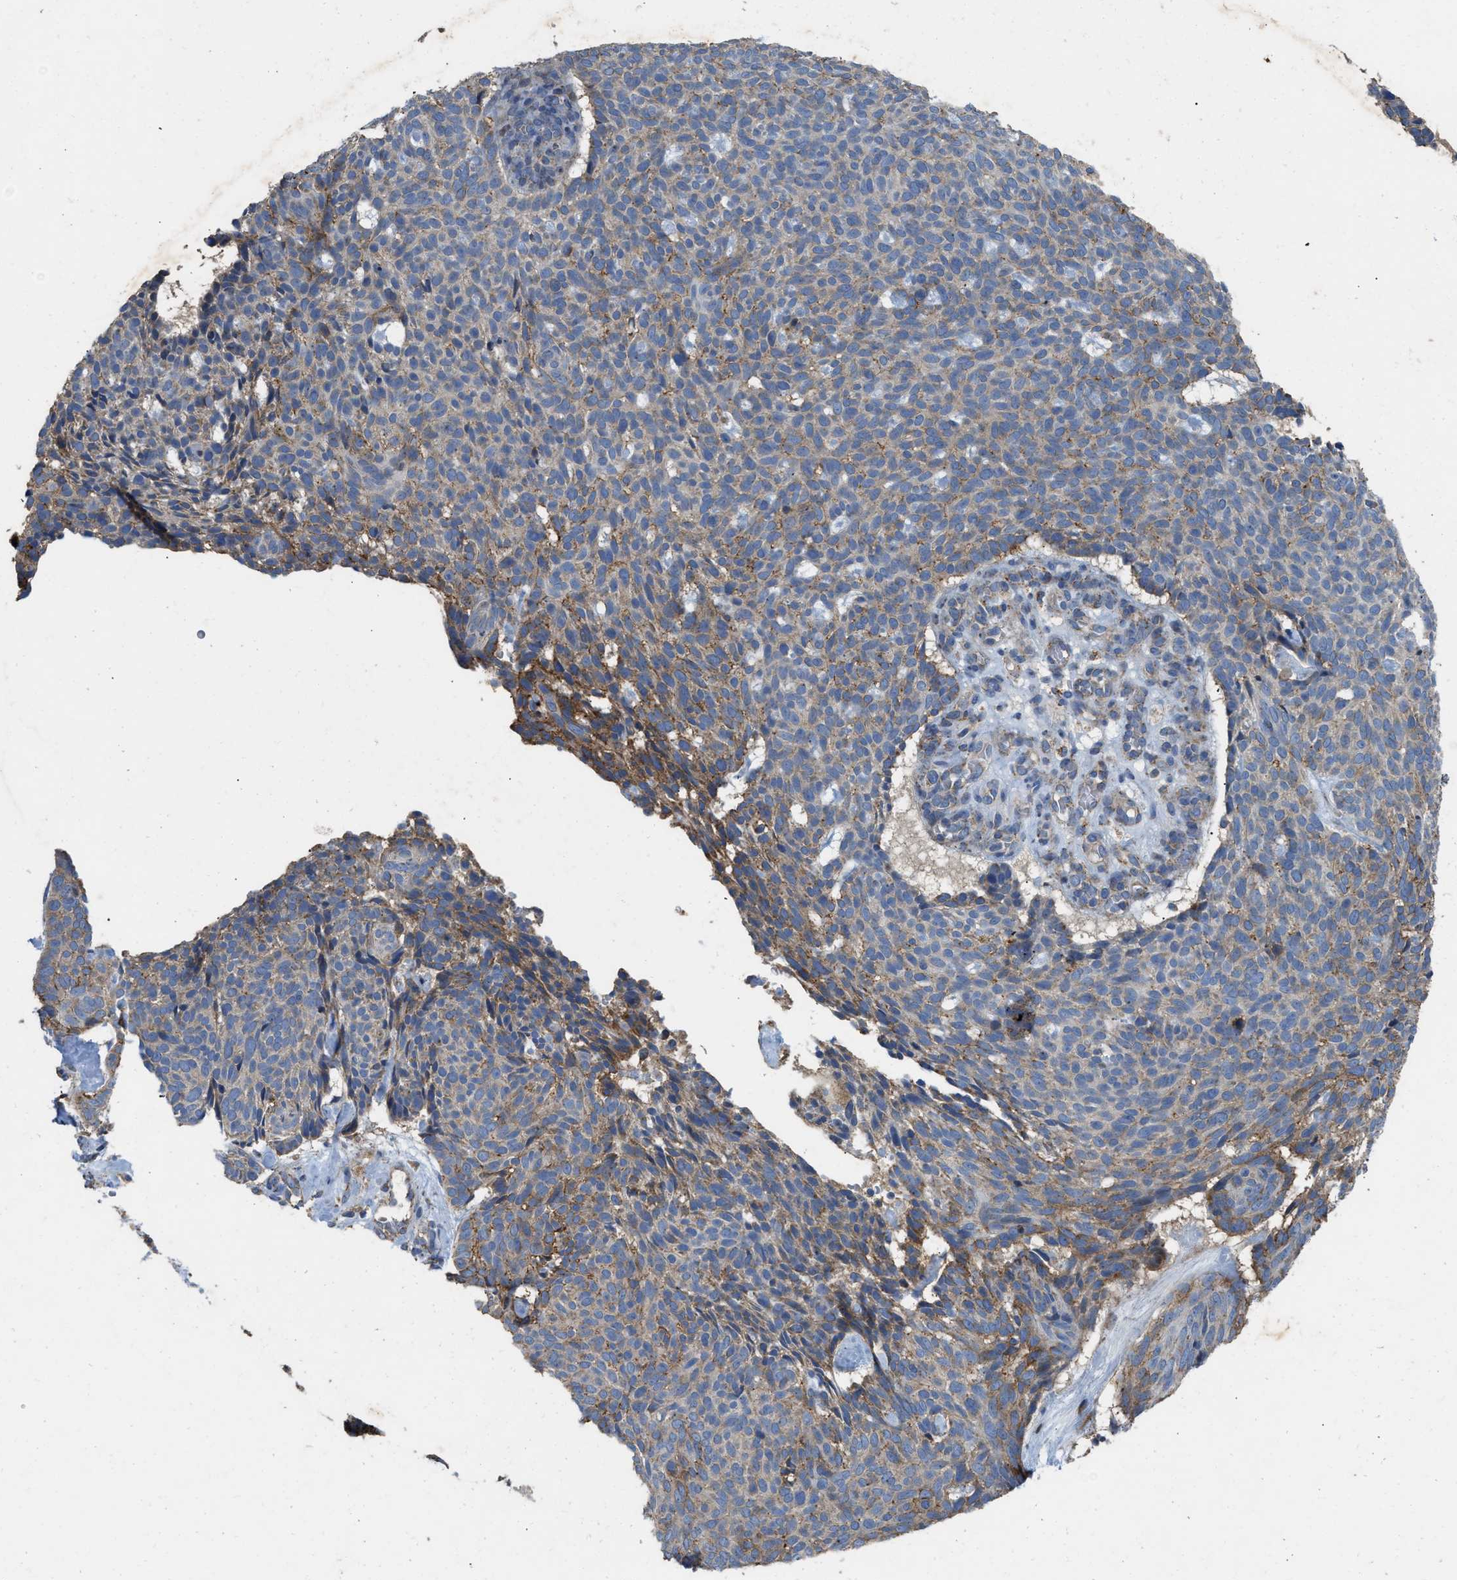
{"staining": {"intensity": "moderate", "quantity": "25%-75%", "location": "cytoplasmic/membranous"}, "tissue": "skin cancer", "cell_type": "Tumor cells", "image_type": "cancer", "snomed": [{"axis": "morphology", "description": "Basal cell carcinoma"}, {"axis": "topography", "description": "Skin"}], "caption": "A micrograph of human skin cancer (basal cell carcinoma) stained for a protein shows moderate cytoplasmic/membranous brown staining in tumor cells.", "gene": "TMEM150A", "patient": {"sex": "male", "age": 61}}